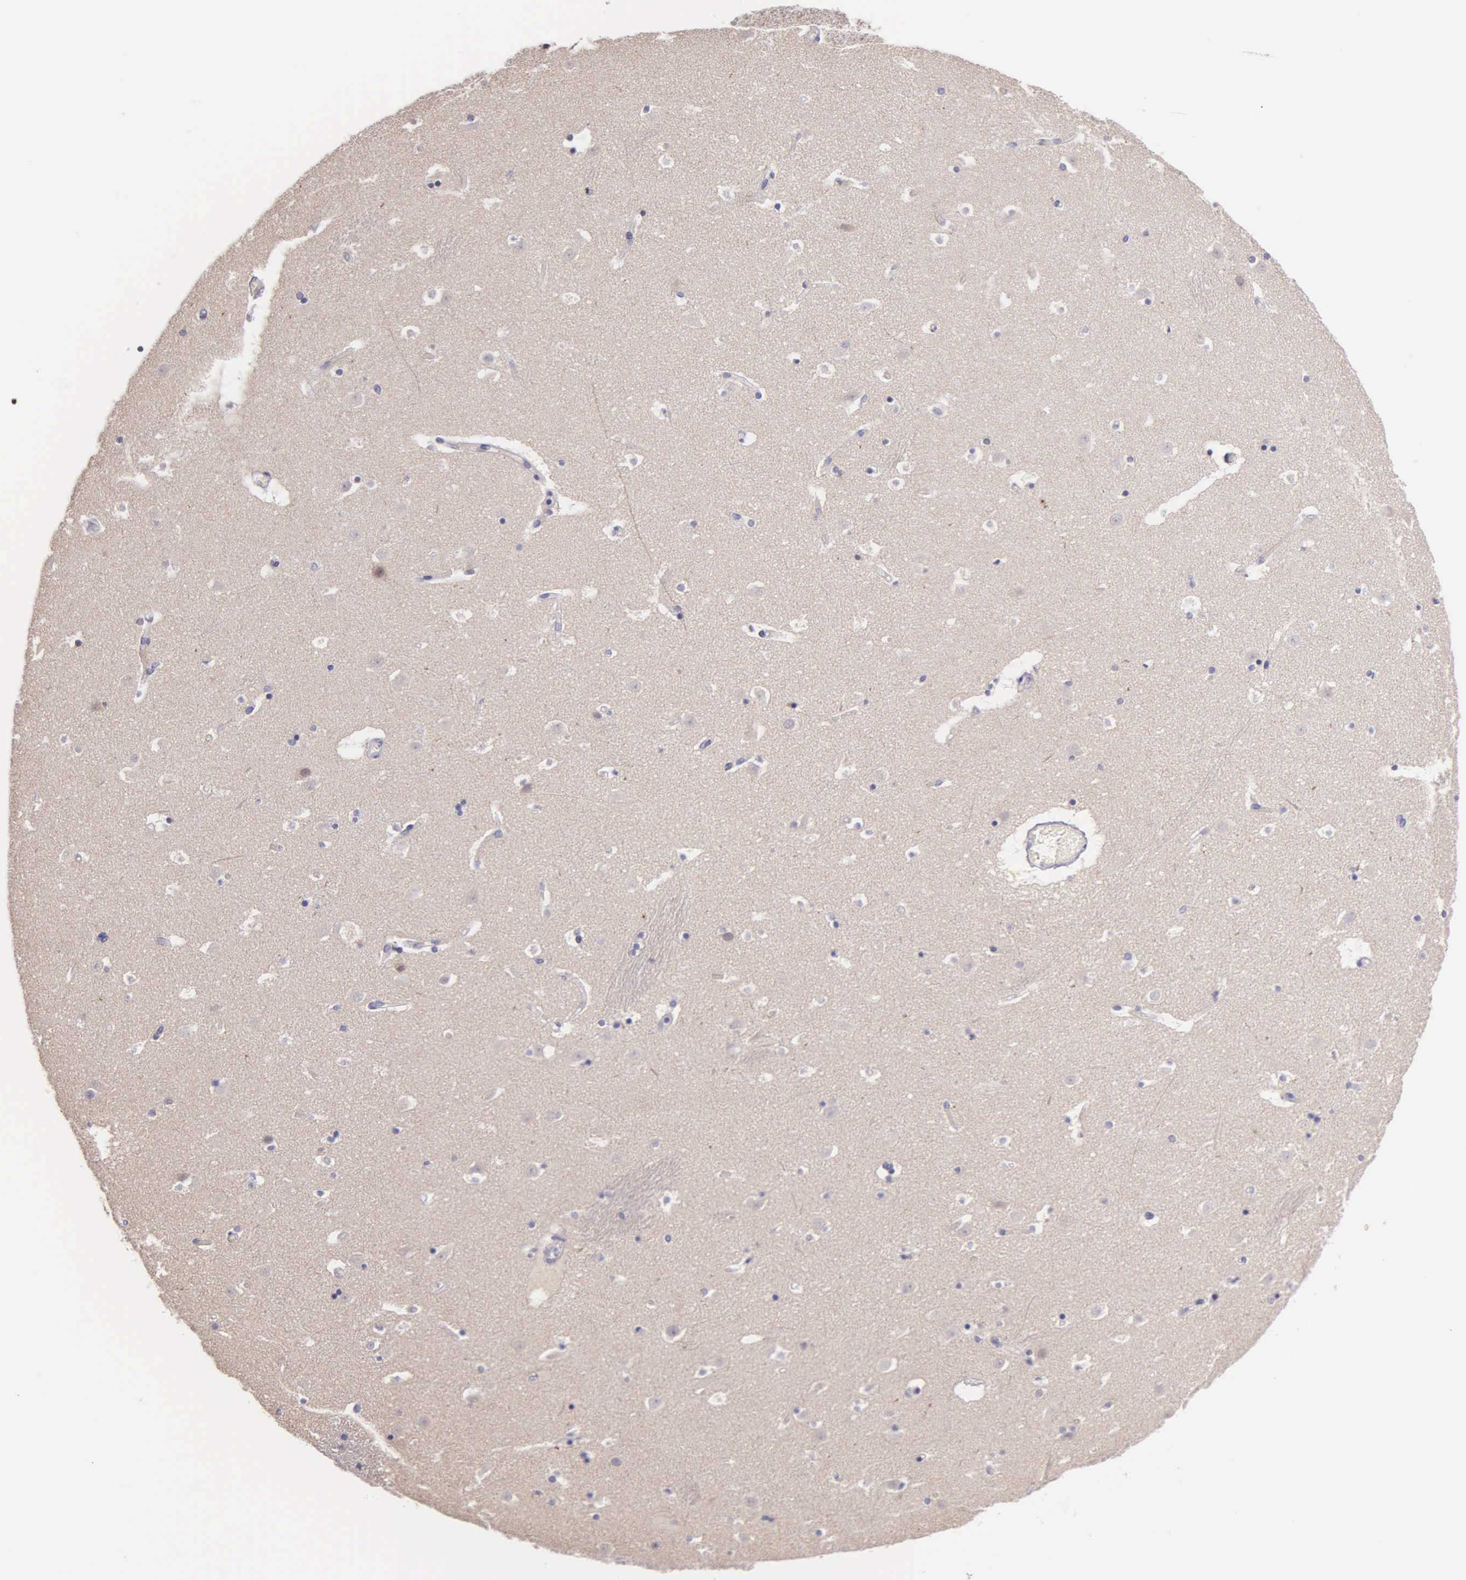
{"staining": {"intensity": "negative", "quantity": "none", "location": "none"}, "tissue": "caudate", "cell_type": "Glial cells", "image_type": "normal", "snomed": [{"axis": "morphology", "description": "Normal tissue, NOS"}, {"axis": "topography", "description": "Lateral ventricle wall"}], "caption": "The immunohistochemistry (IHC) histopathology image has no significant positivity in glial cells of caudate.", "gene": "MCM5", "patient": {"sex": "male", "age": 45}}